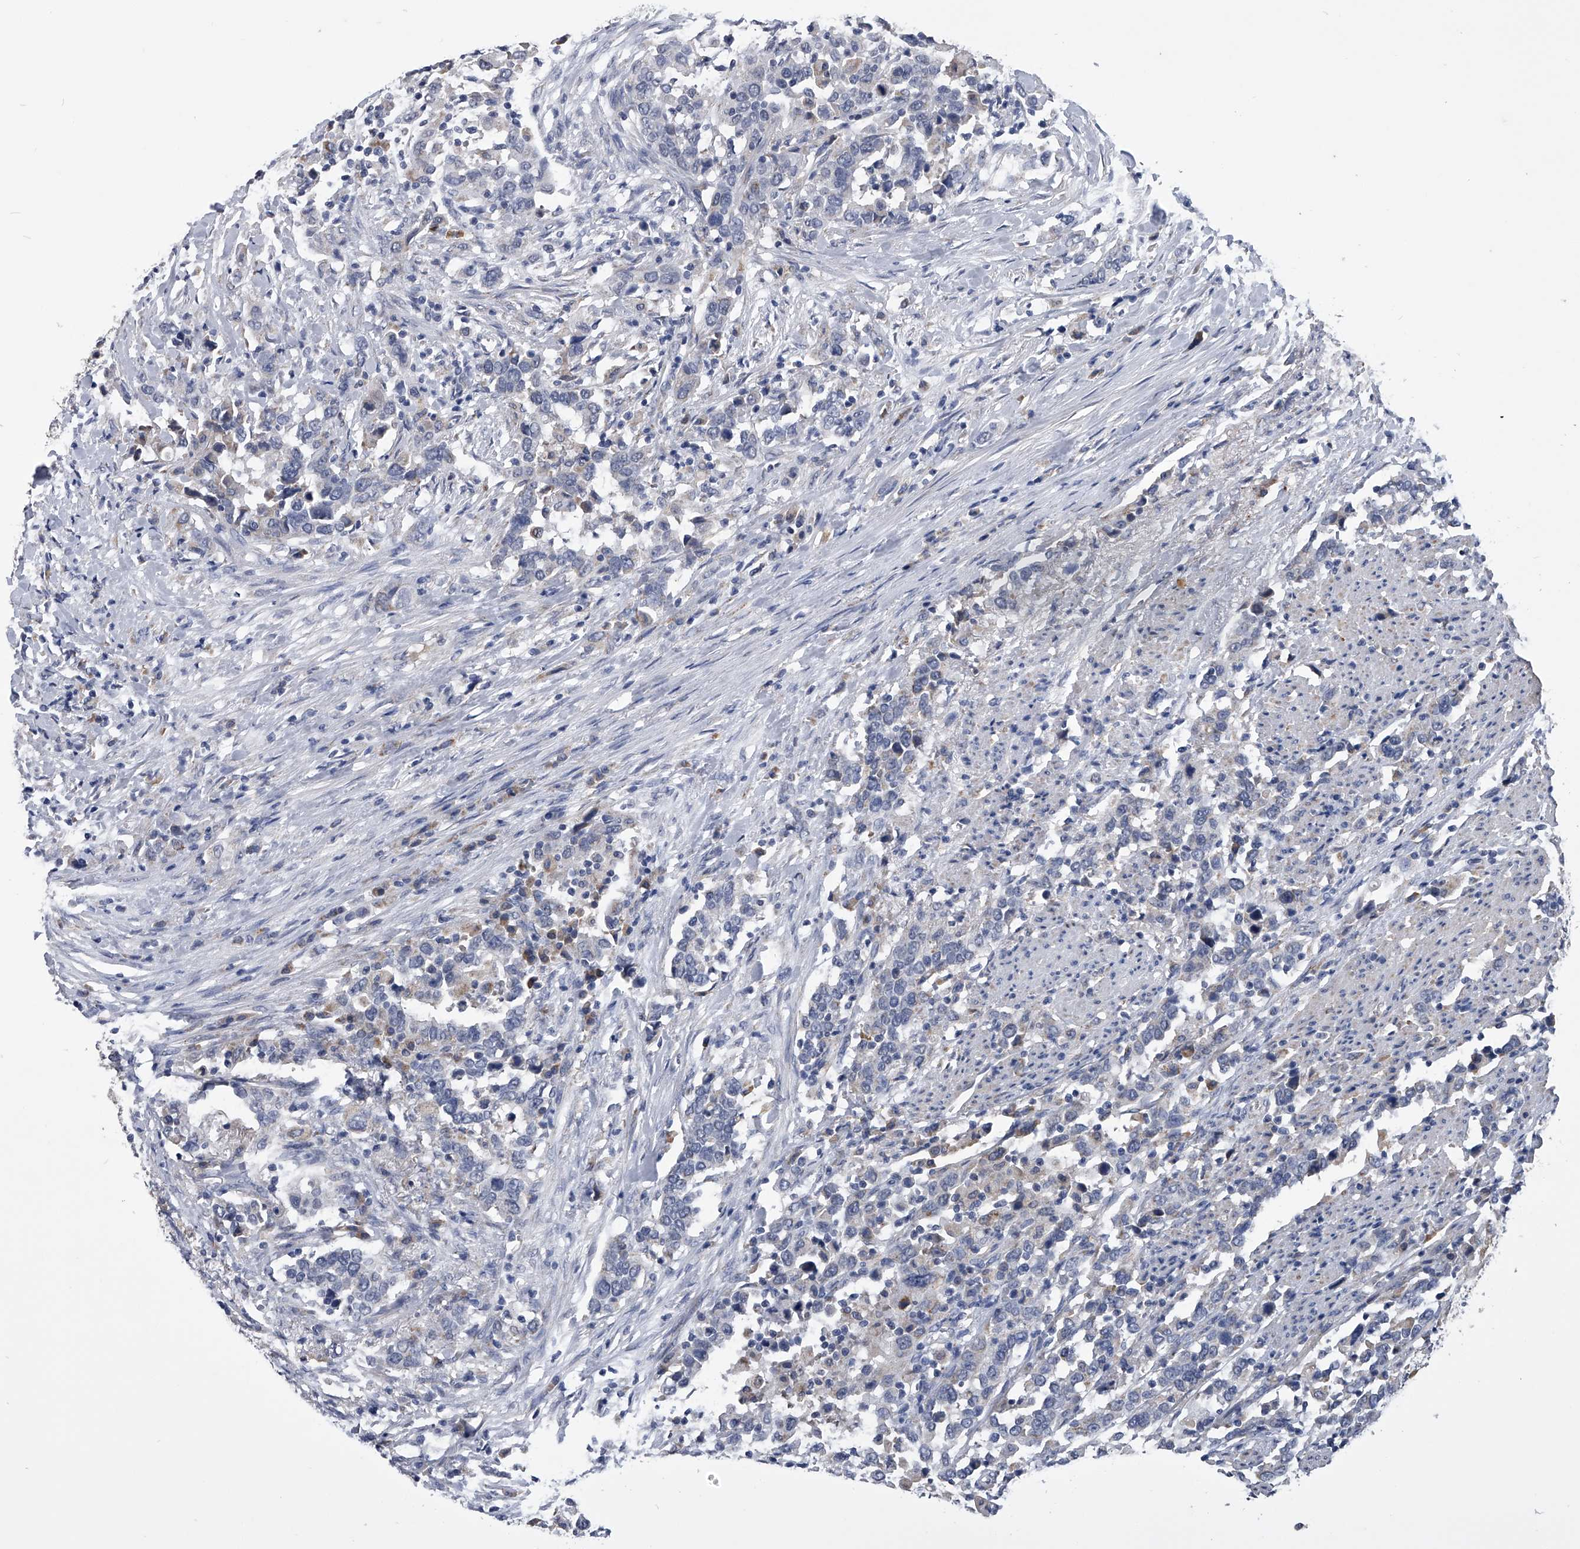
{"staining": {"intensity": "negative", "quantity": "none", "location": "none"}, "tissue": "urothelial cancer", "cell_type": "Tumor cells", "image_type": "cancer", "snomed": [{"axis": "morphology", "description": "Urothelial carcinoma, High grade"}, {"axis": "topography", "description": "Urinary bladder"}], "caption": "DAB immunohistochemical staining of human high-grade urothelial carcinoma displays no significant positivity in tumor cells.", "gene": "OAT", "patient": {"sex": "male", "age": 61}}